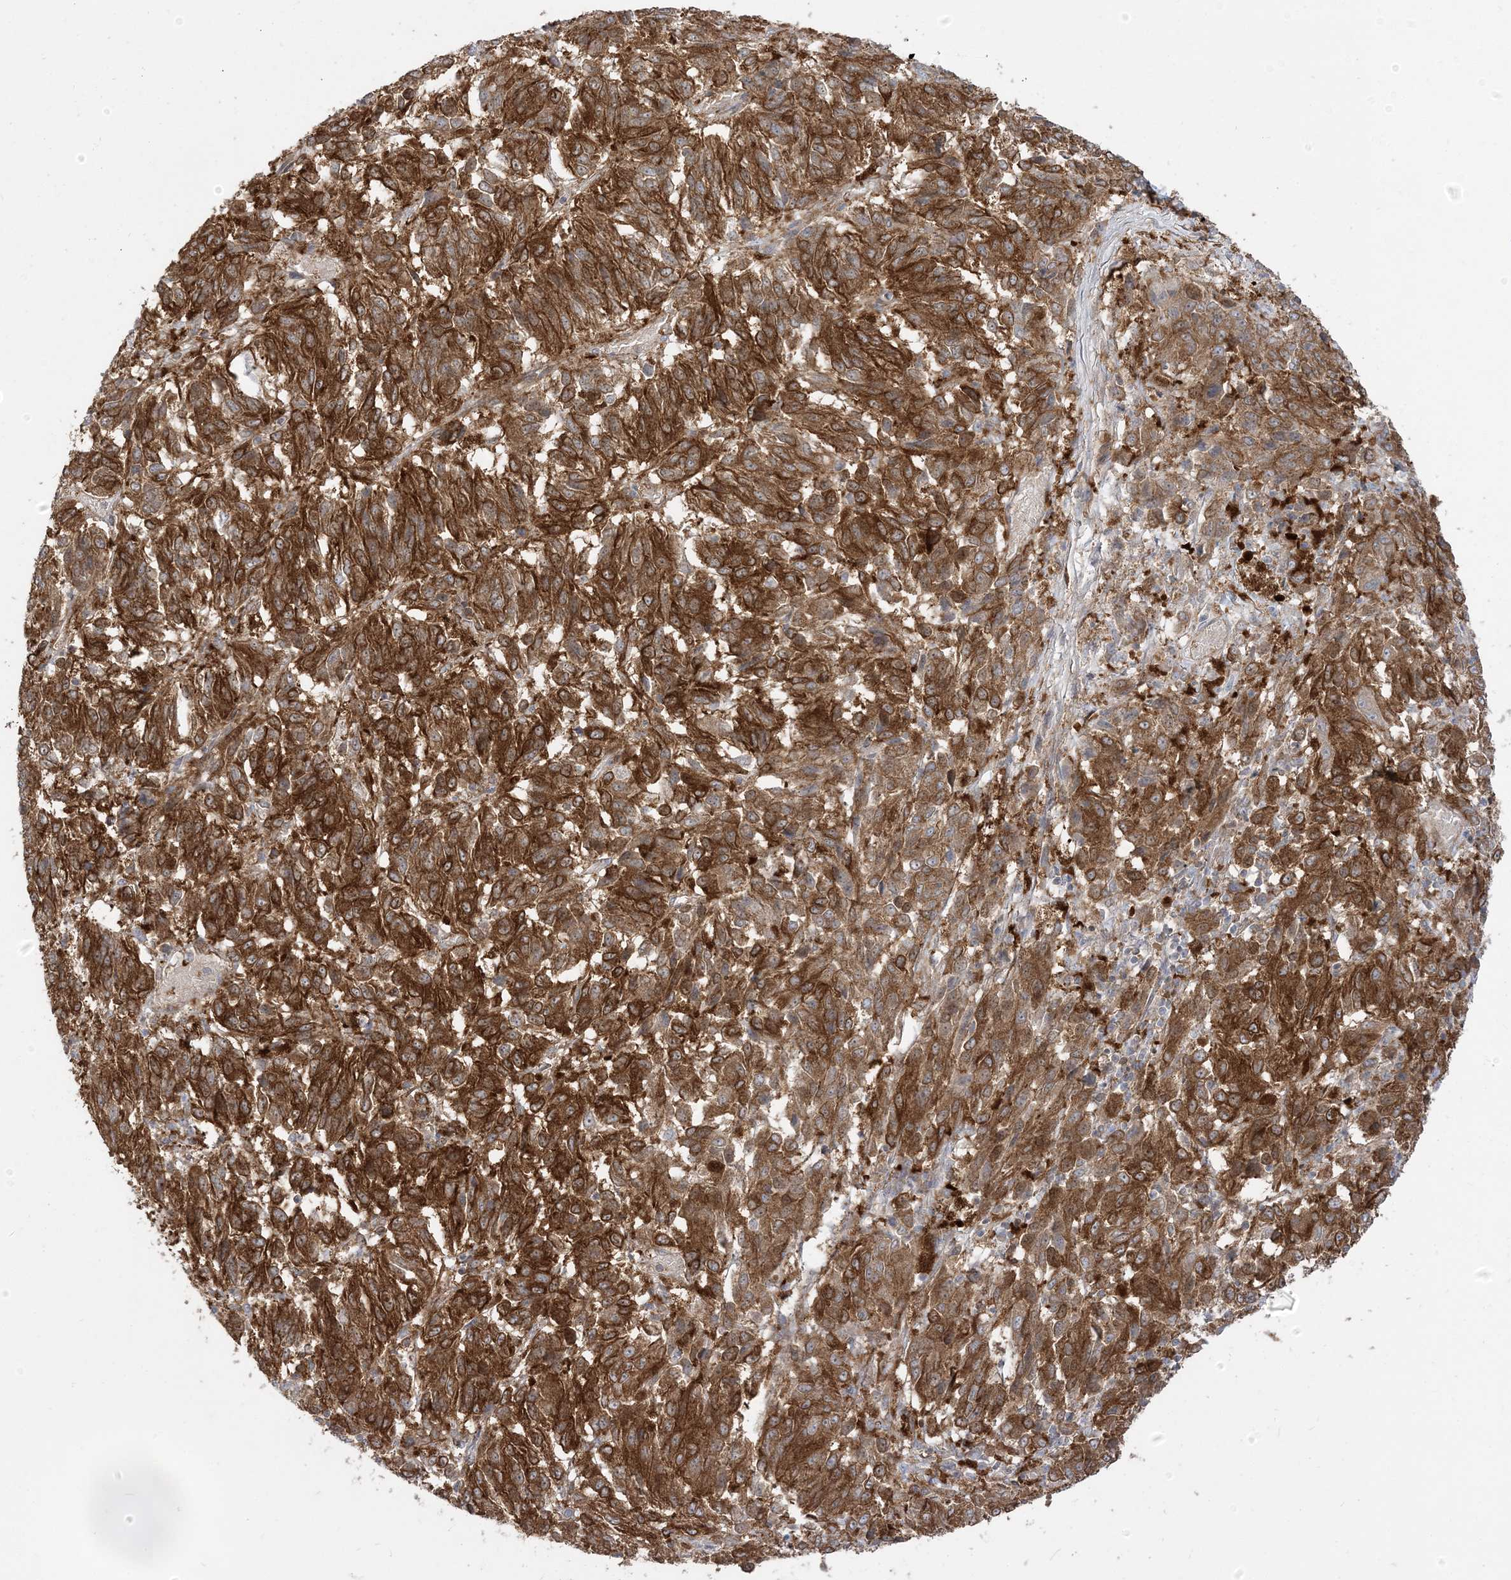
{"staining": {"intensity": "strong", "quantity": ">75%", "location": "cytoplasmic/membranous"}, "tissue": "melanoma", "cell_type": "Tumor cells", "image_type": "cancer", "snomed": [{"axis": "morphology", "description": "Malignant melanoma, Metastatic site"}, {"axis": "topography", "description": "Lung"}], "caption": "Protein analysis of melanoma tissue displays strong cytoplasmic/membranous expression in about >75% of tumor cells.", "gene": "STAM", "patient": {"sex": "male", "age": 64}}